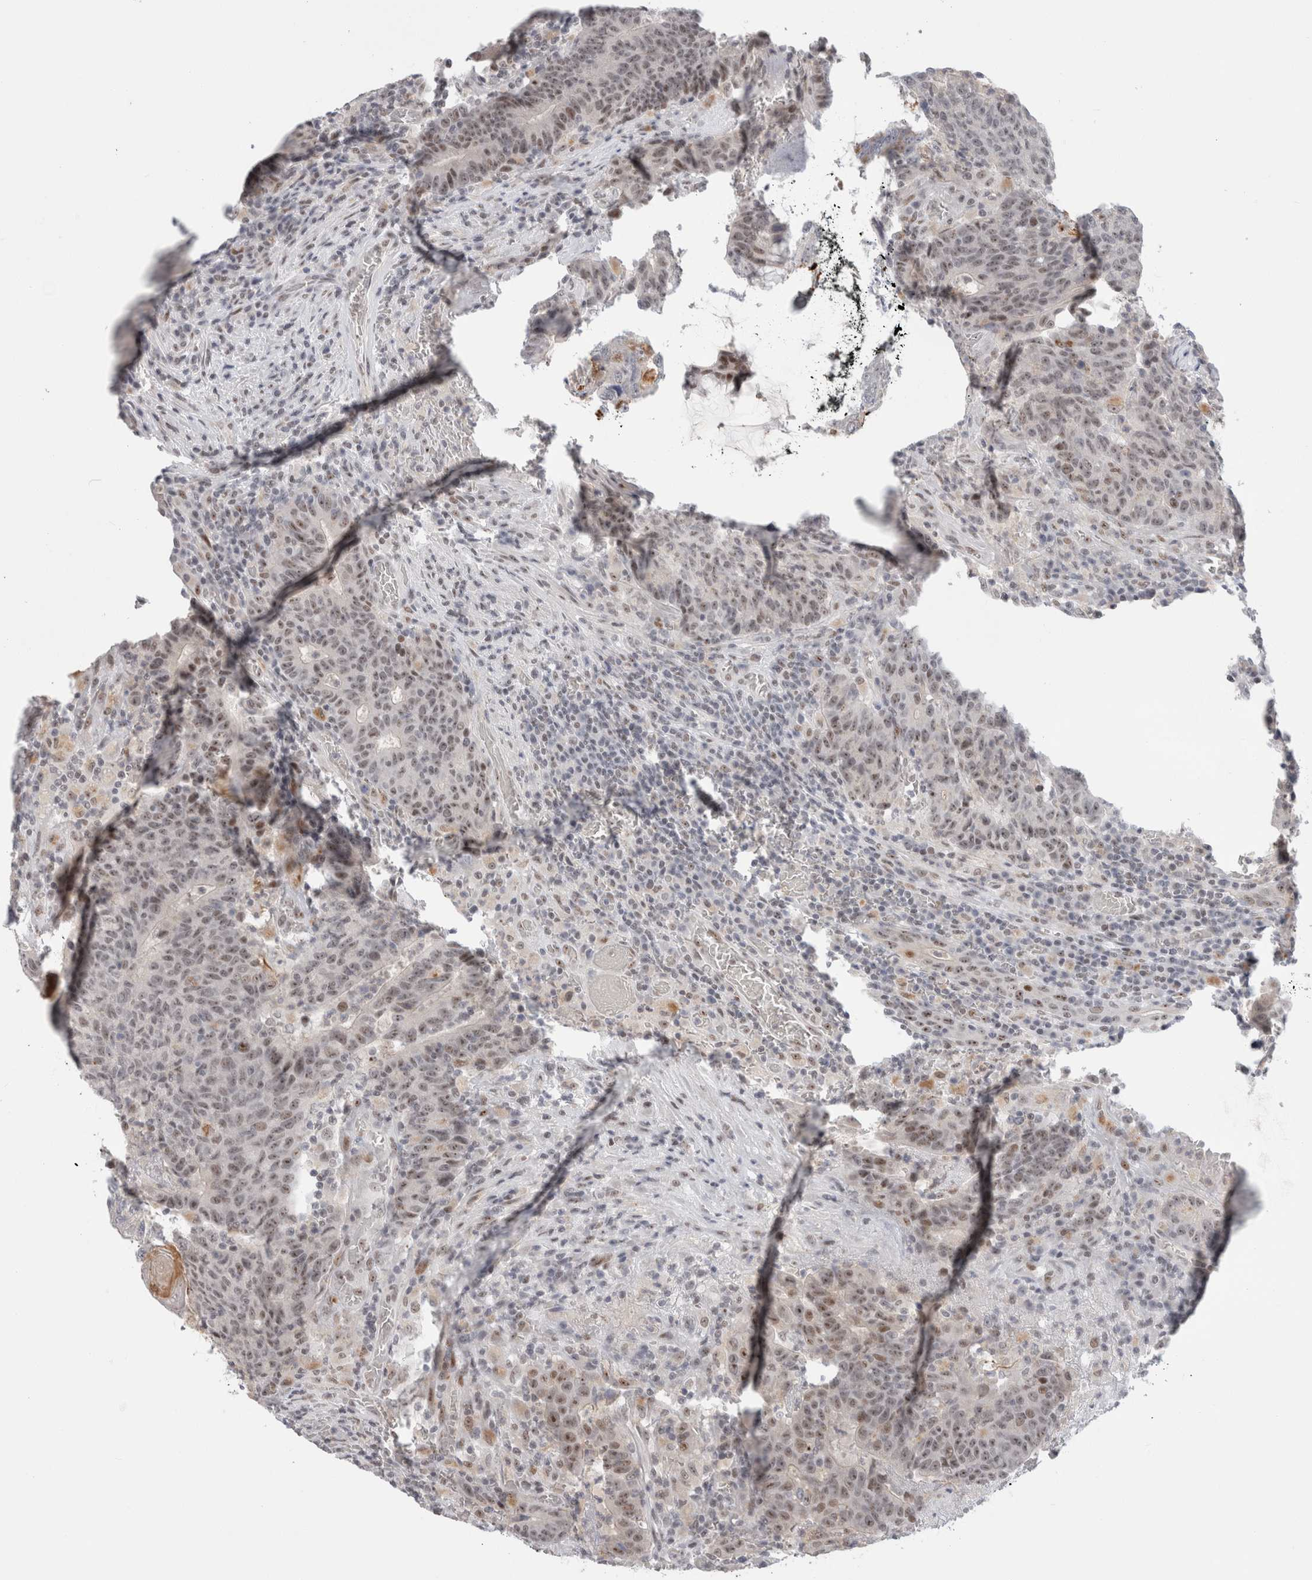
{"staining": {"intensity": "moderate", "quantity": "25%-75%", "location": "nuclear"}, "tissue": "colorectal cancer", "cell_type": "Tumor cells", "image_type": "cancer", "snomed": [{"axis": "morphology", "description": "Adenocarcinoma, NOS"}, {"axis": "topography", "description": "Colon"}], "caption": "Human adenocarcinoma (colorectal) stained for a protein (brown) displays moderate nuclear positive staining in about 25%-75% of tumor cells.", "gene": "SENP6", "patient": {"sex": "female", "age": 75}}